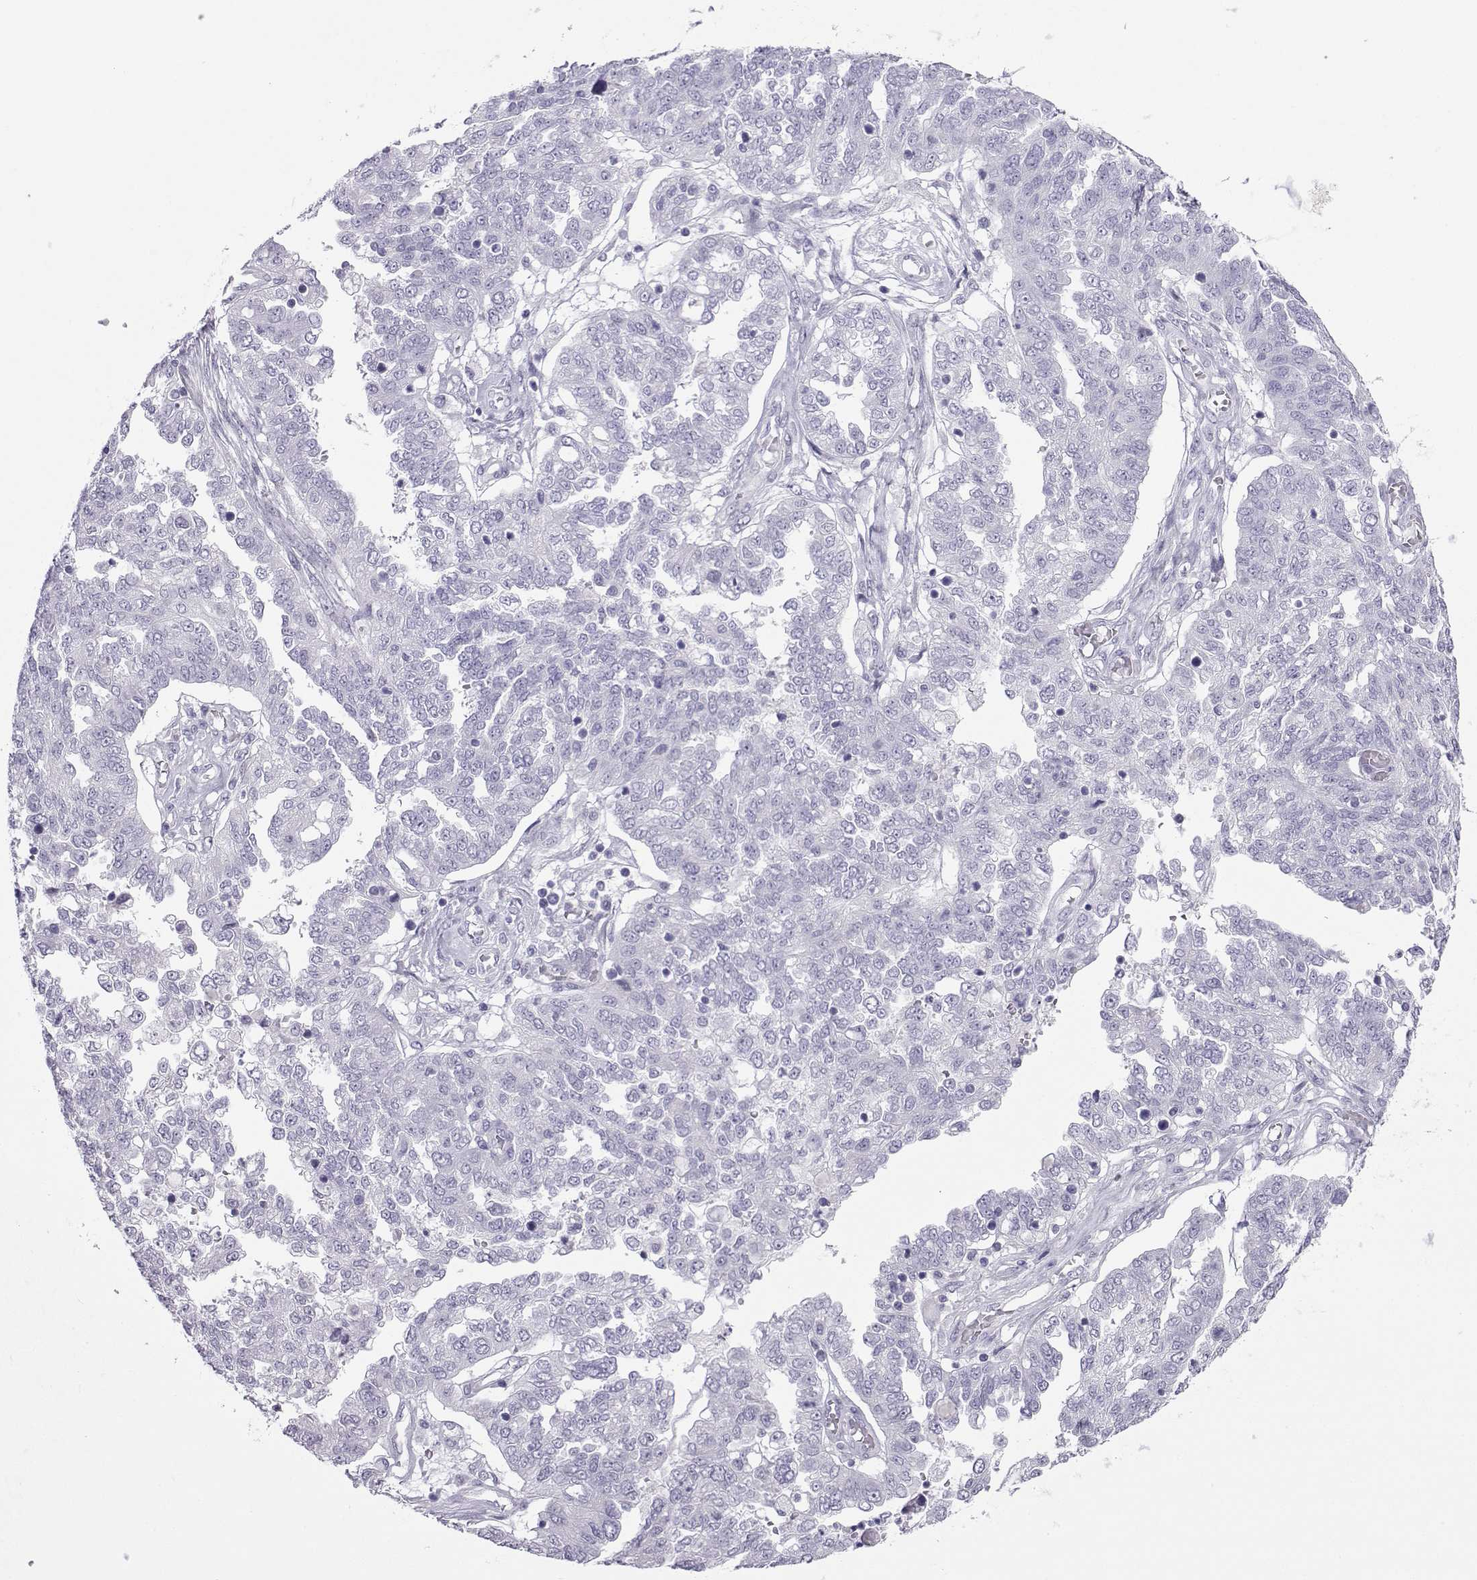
{"staining": {"intensity": "negative", "quantity": "none", "location": "none"}, "tissue": "ovarian cancer", "cell_type": "Tumor cells", "image_type": "cancer", "snomed": [{"axis": "morphology", "description": "Cystadenocarcinoma, serous, NOS"}, {"axis": "topography", "description": "Ovary"}], "caption": "Histopathology image shows no significant protein positivity in tumor cells of ovarian cancer (serous cystadenocarcinoma). (Stains: DAB (3,3'-diaminobenzidine) immunohistochemistry (IHC) with hematoxylin counter stain, Microscopy: brightfield microscopy at high magnification).", "gene": "KIF17", "patient": {"sex": "female", "age": 67}}